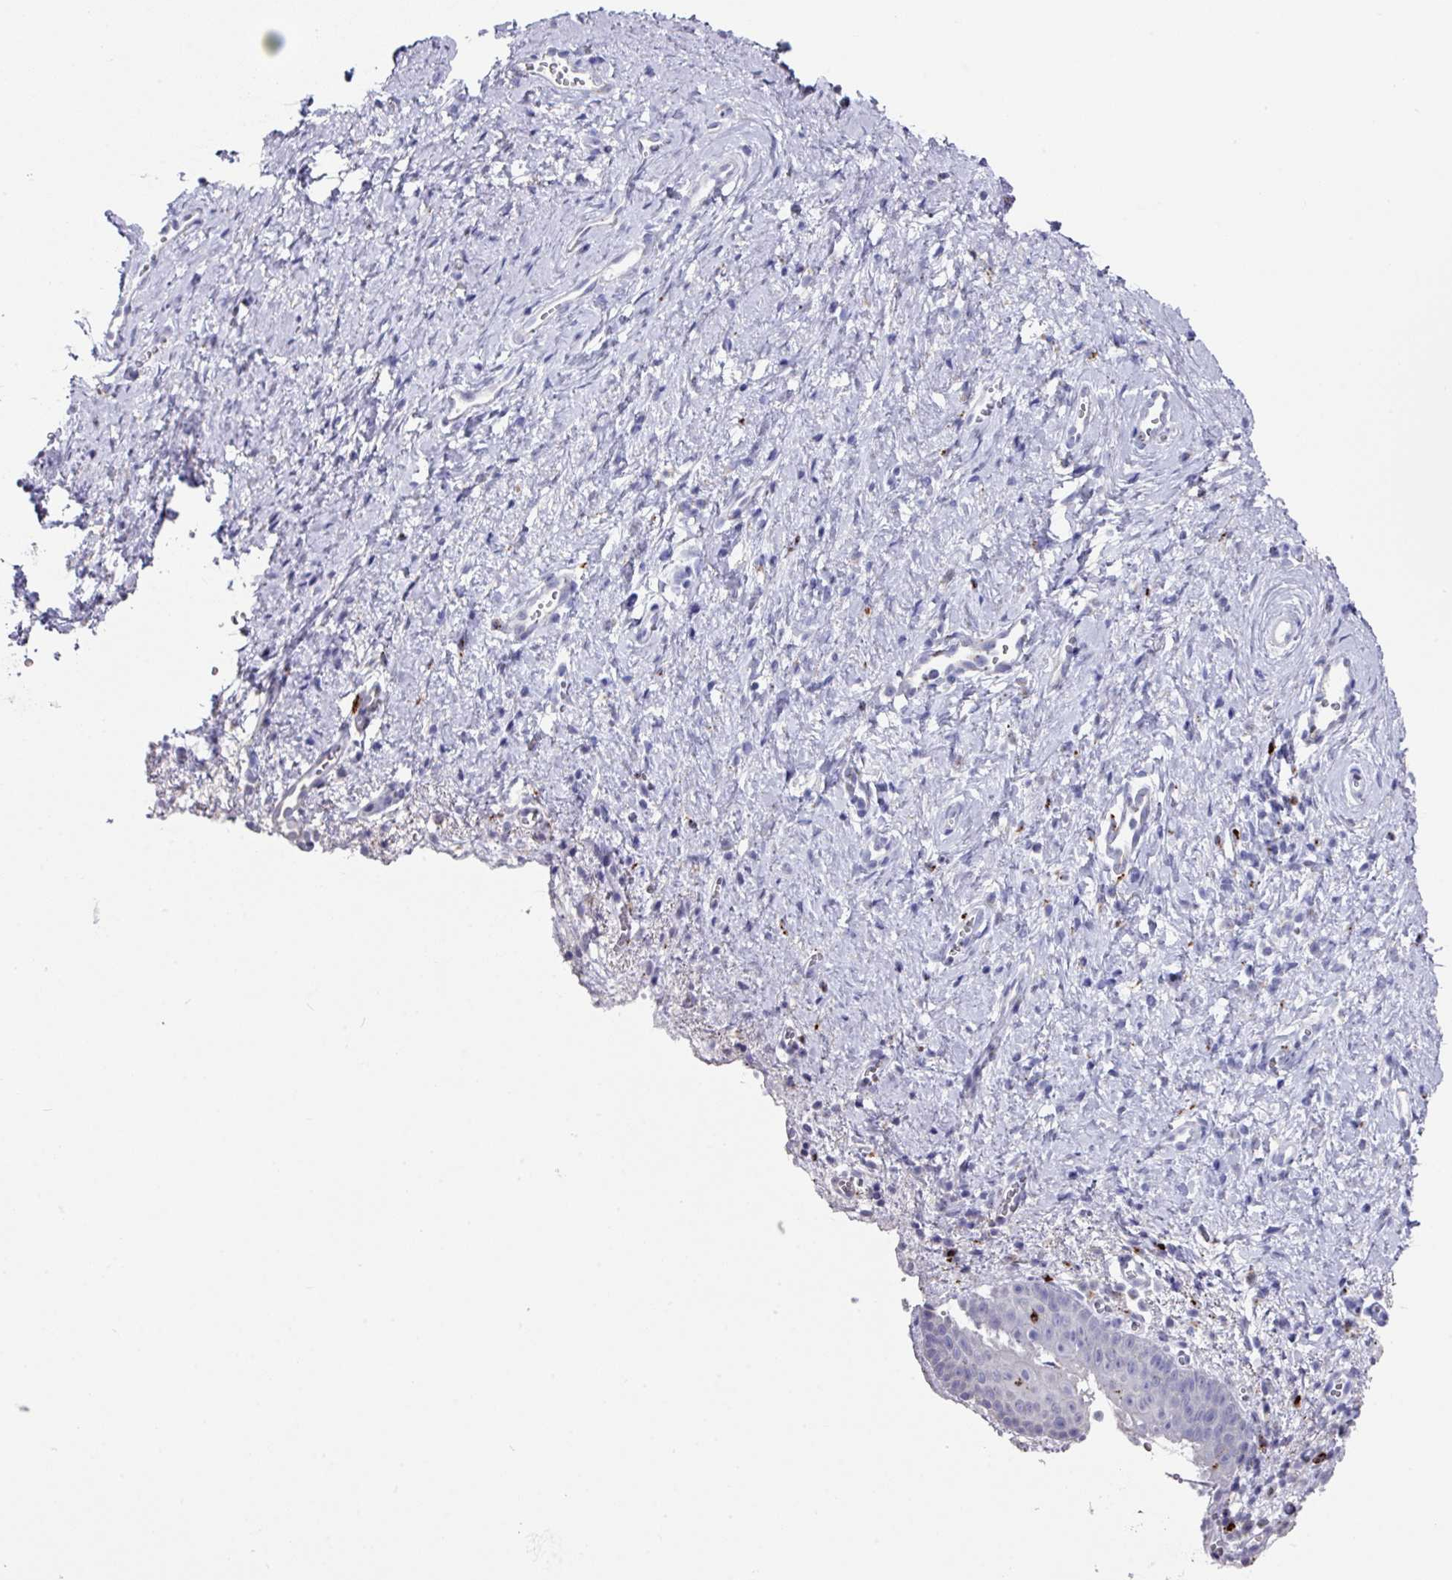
{"staining": {"intensity": "negative", "quantity": "none", "location": "none"}, "tissue": "vagina", "cell_type": "Squamous epithelial cells", "image_type": "normal", "snomed": [{"axis": "morphology", "description": "Normal tissue, NOS"}, {"axis": "topography", "description": "Vagina"}], "caption": "This is an immunohistochemistry image of unremarkable human vagina. There is no positivity in squamous epithelial cells.", "gene": "CPVL", "patient": {"sex": "female", "age": 56}}